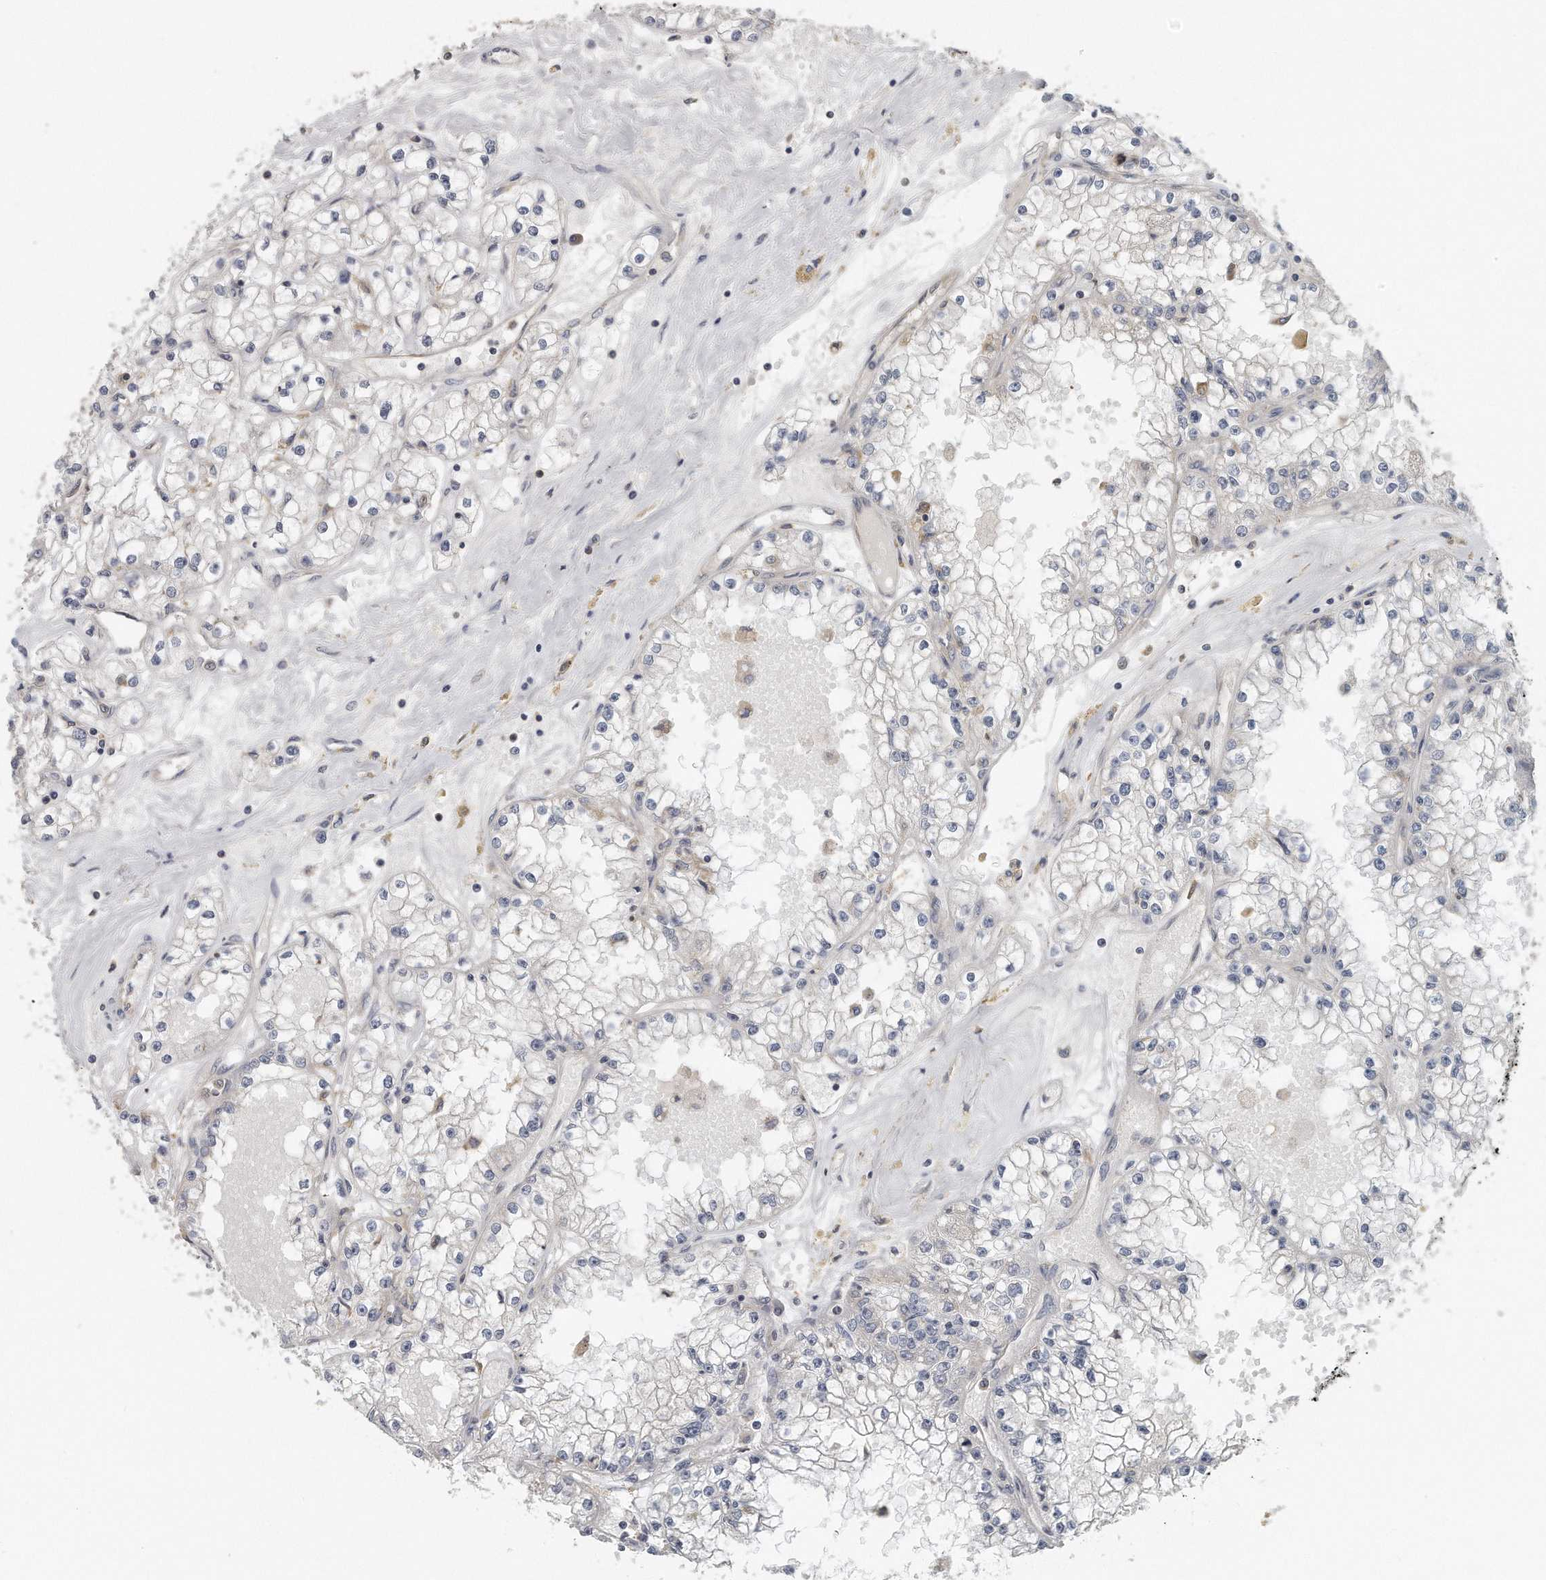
{"staining": {"intensity": "negative", "quantity": "none", "location": "none"}, "tissue": "renal cancer", "cell_type": "Tumor cells", "image_type": "cancer", "snomed": [{"axis": "morphology", "description": "Adenocarcinoma, NOS"}, {"axis": "topography", "description": "Kidney"}], "caption": "Immunohistochemical staining of renal adenocarcinoma shows no significant staining in tumor cells.", "gene": "EIF3I", "patient": {"sex": "male", "age": 56}}